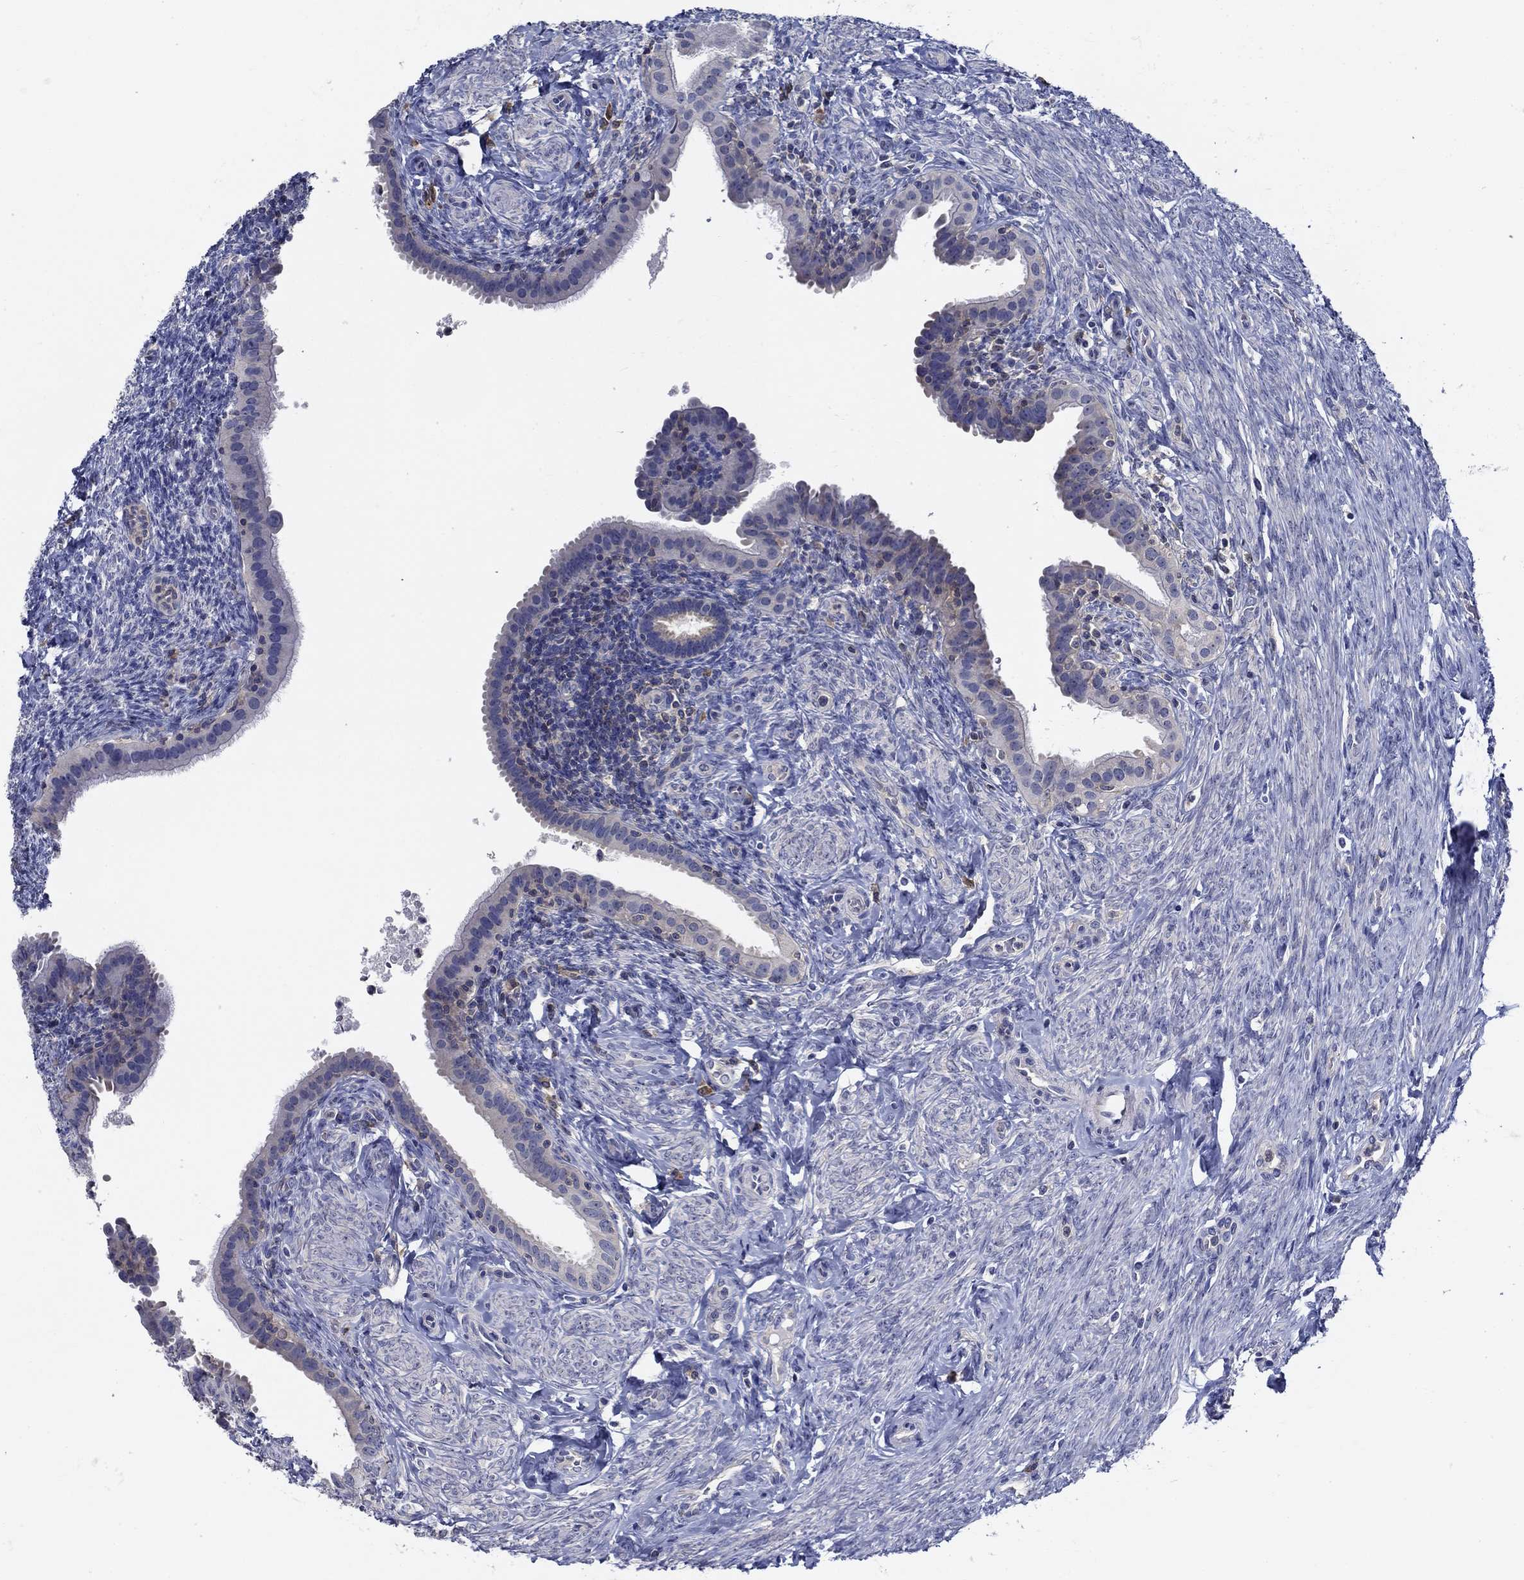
{"staining": {"intensity": "negative", "quantity": "none", "location": "none"}, "tissue": "fallopian tube", "cell_type": "Glandular cells", "image_type": "normal", "snomed": [{"axis": "morphology", "description": "Normal tissue, NOS"}, {"axis": "topography", "description": "Fallopian tube"}], "caption": "Immunohistochemistry image of unremarkable human fallopian tube stained for a protein (brown), which reveals no expression in glandular cells.", "gene": "POU2F2", "patient": {"sex": "female", "age": 41}}